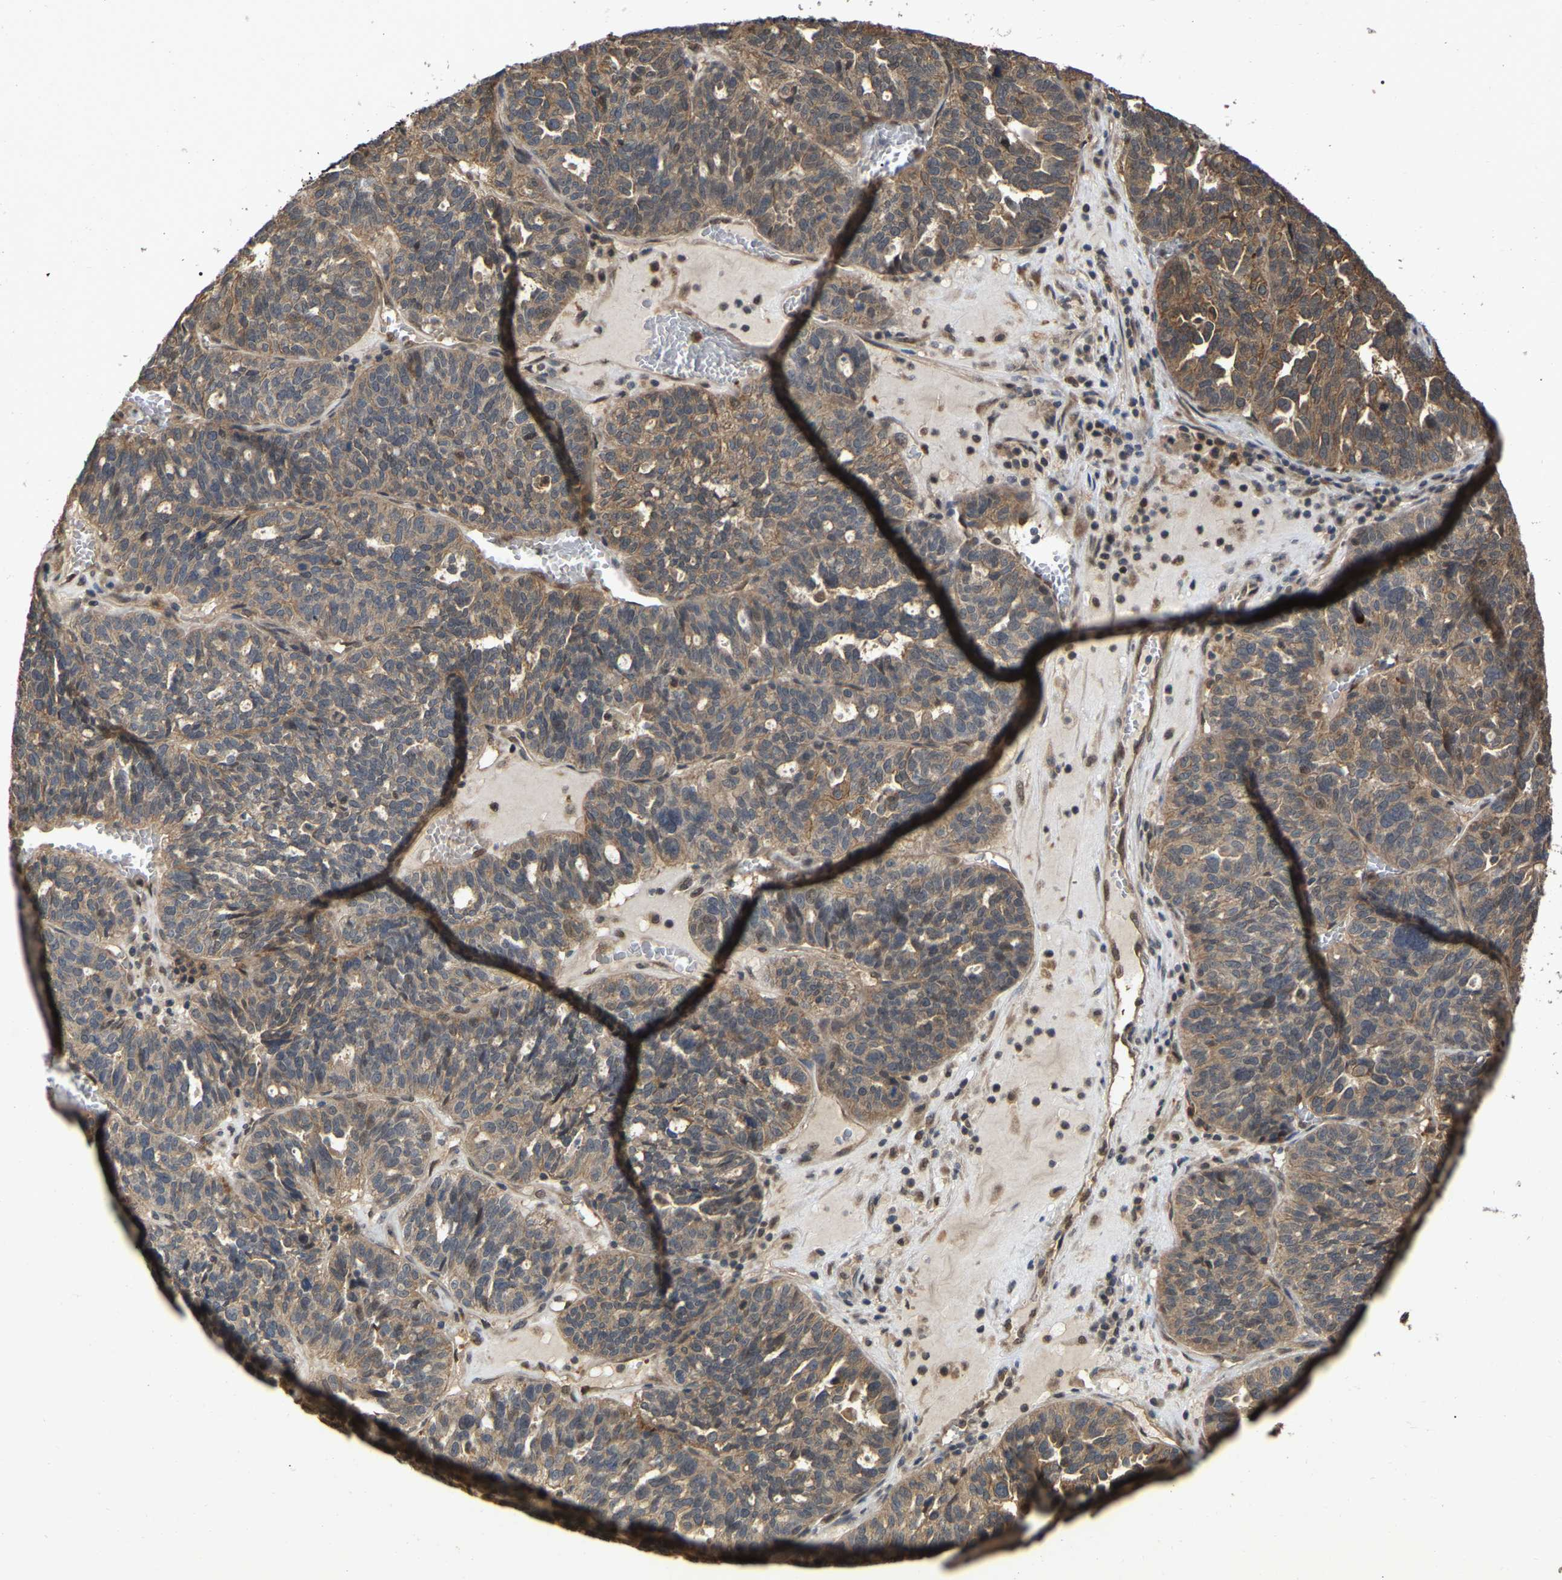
{"staining": {"intensity": "weak", "quantity": ">75%", "location": "cytoplasmic/membranous"}, "tissue": "ovarian cancer", "cell_type": "Tumor cells", "image_type": "cancer", "snomed": [{"axis": "morphology", "description": "Cystadenocarcinoma, serous, NOS"}, {"axis": "topography", "description": "Ovary"}], "caption": "A high-resolution photomicrograph shows IHC staining of ovarian cancer, which displays weak cytoplasmic/membranous expression in about >75% of tumor cells.", "gene": "FAM219A", "patient": {"sex": "female", "age": 59}}